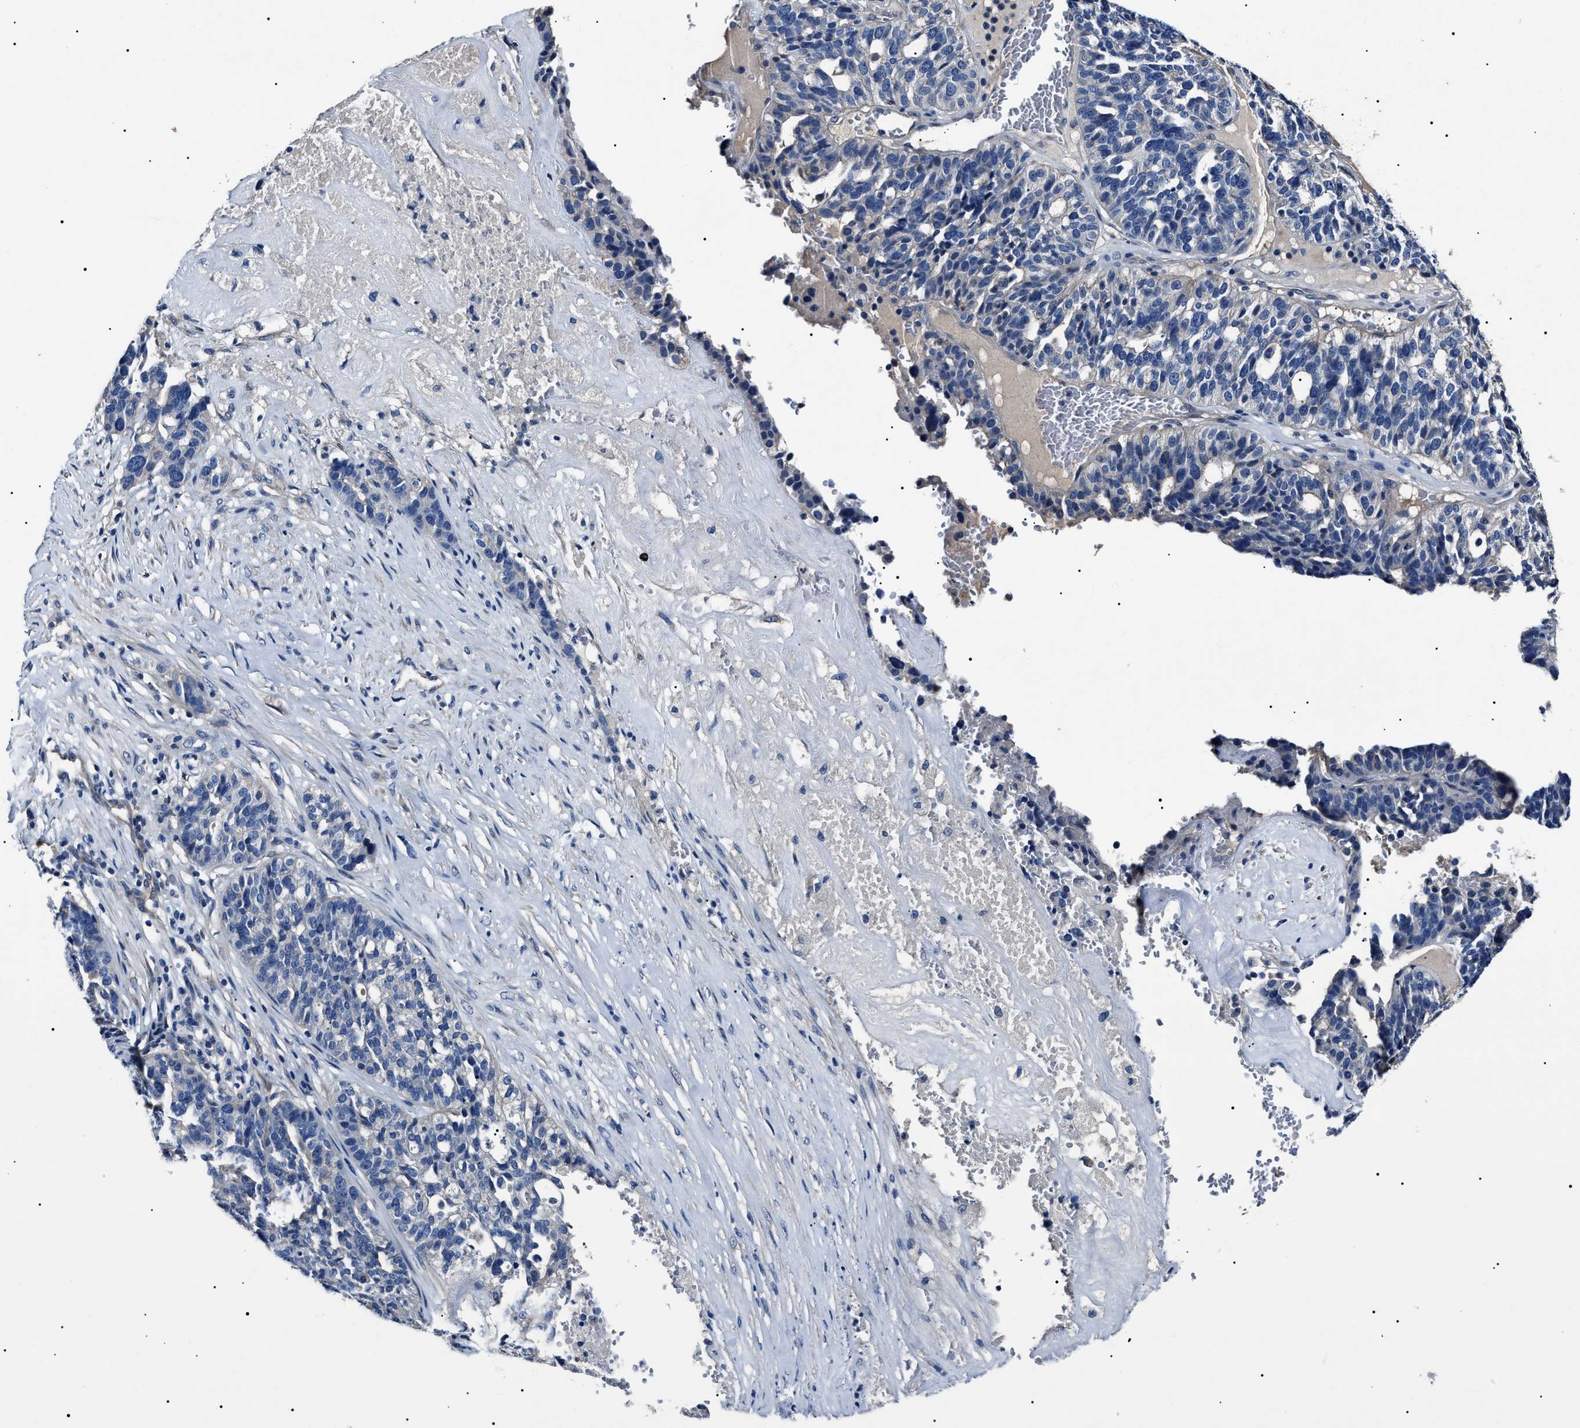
{"staining": {"intensity": "negative", "quantity": "none", "location": "none"}, "tissue": "ovarian cancer", "cell_type": "Tumor cells", "image_type": "cancer", "snomed": [{"axis": "morphology", "description": "Cystadenocarcinoma, serous, NOS"}, {"axis": "topography", "description": "Ovary"}], "caption": "Immunohistochemical staining of serous cystadenocarcinoma (ovarian) shows no significant staining in tumor cells.", "gene": "KLHL42", "patient": {"sex": "female", "age": 59}}